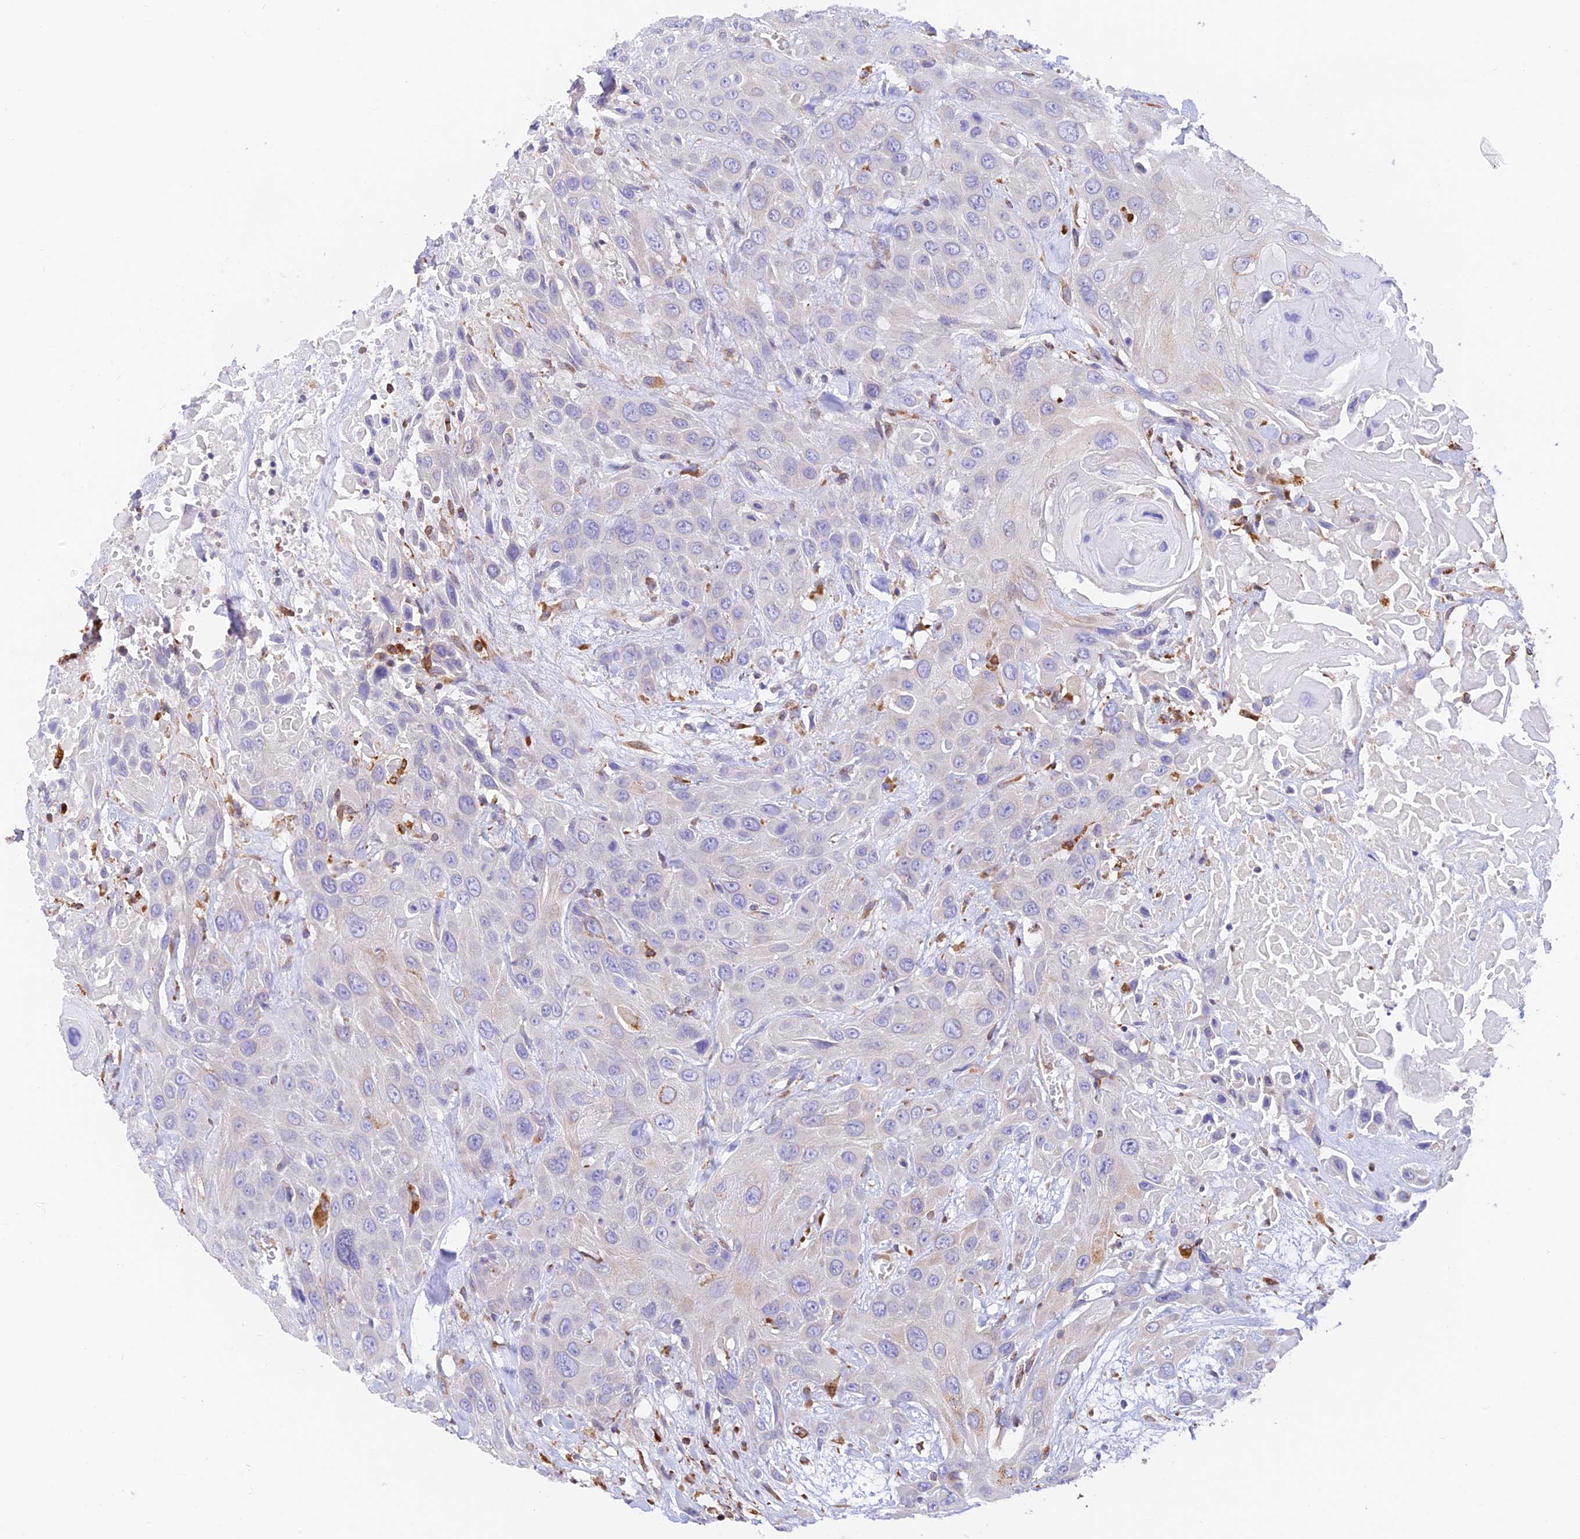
{"staining": {"intensity": "negative", "quantity": "none", "location": "none"}, "tissue": "head and neck cancer", "cell_type": "Tumor cells", "image_type": "cancer", "snomed": [{"axis": "morphology", "description": "Squamous cell carcinoma, NOS"}, {"axis": "topography", "description": "Head-Neck"}], "caption": "There is no significant staining in tumor cells of squamous cell carcinoma (head and neck).", "gene": "VKORC1", "patient": {"sex": "male", "age": 81}}